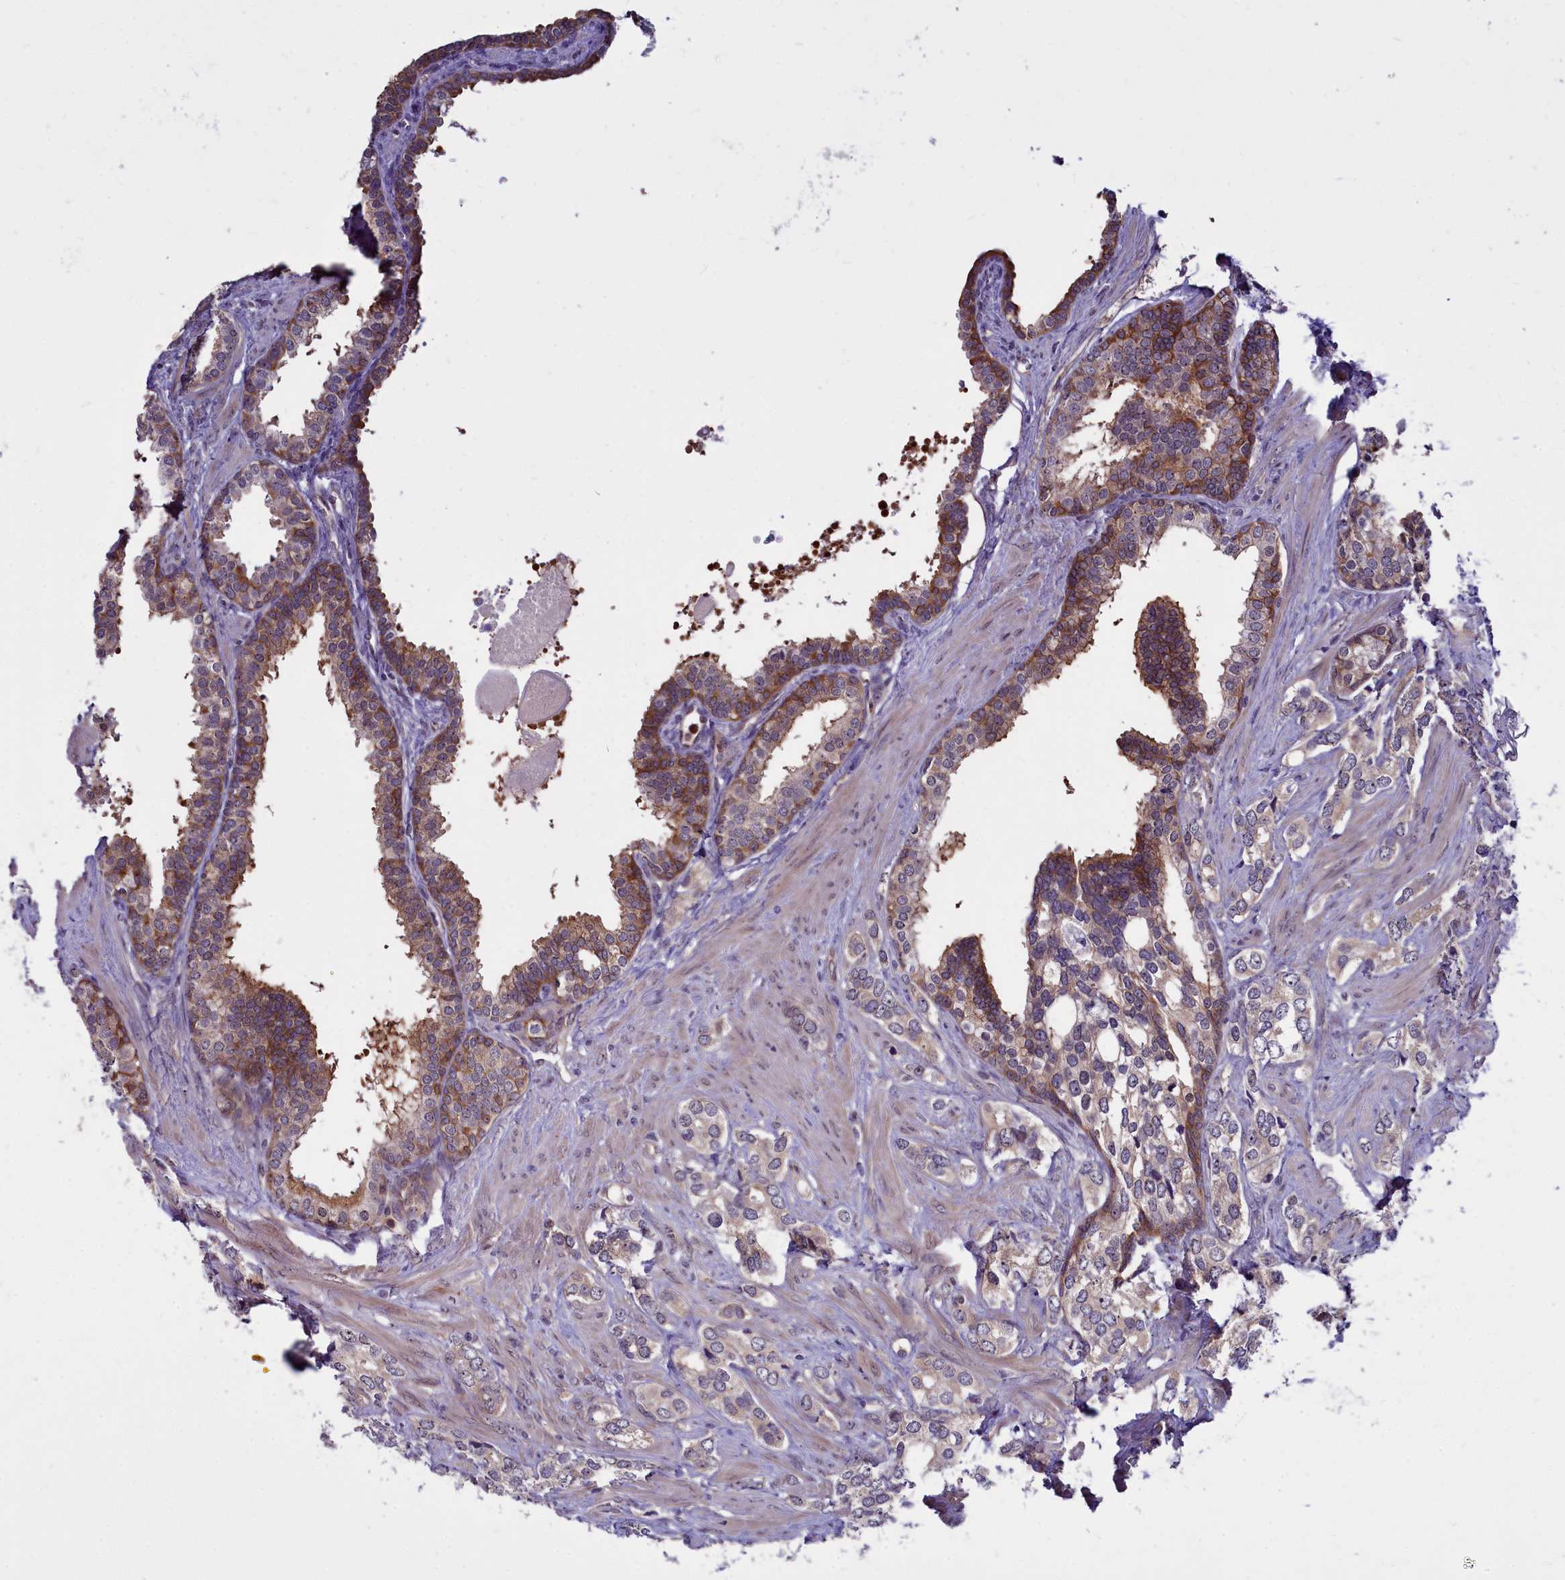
{"staining": {"intensity": "weak", "quantity": "<25%", "location": "cytoplasmic/membranous"}, "tissue": "prostate cancer", "cell_type": "Tumor cells", "image_type": "cancer", "snomed": [{"axis": "morphology", "description": "Adenocarcinoma, High grade"}, {"axis": "topography", "description": "Prostate"}], "caption": "This histopathology image is of high-grade adenocarcinoma (prostate) stained with immunohistochemistry (IHC) to label a protein in brown with the nuclei are counter-stained blue. There is no positivity in tumor cells.", "gene": "BCAR1", "patient": {"sex": "male", "age": 66}}